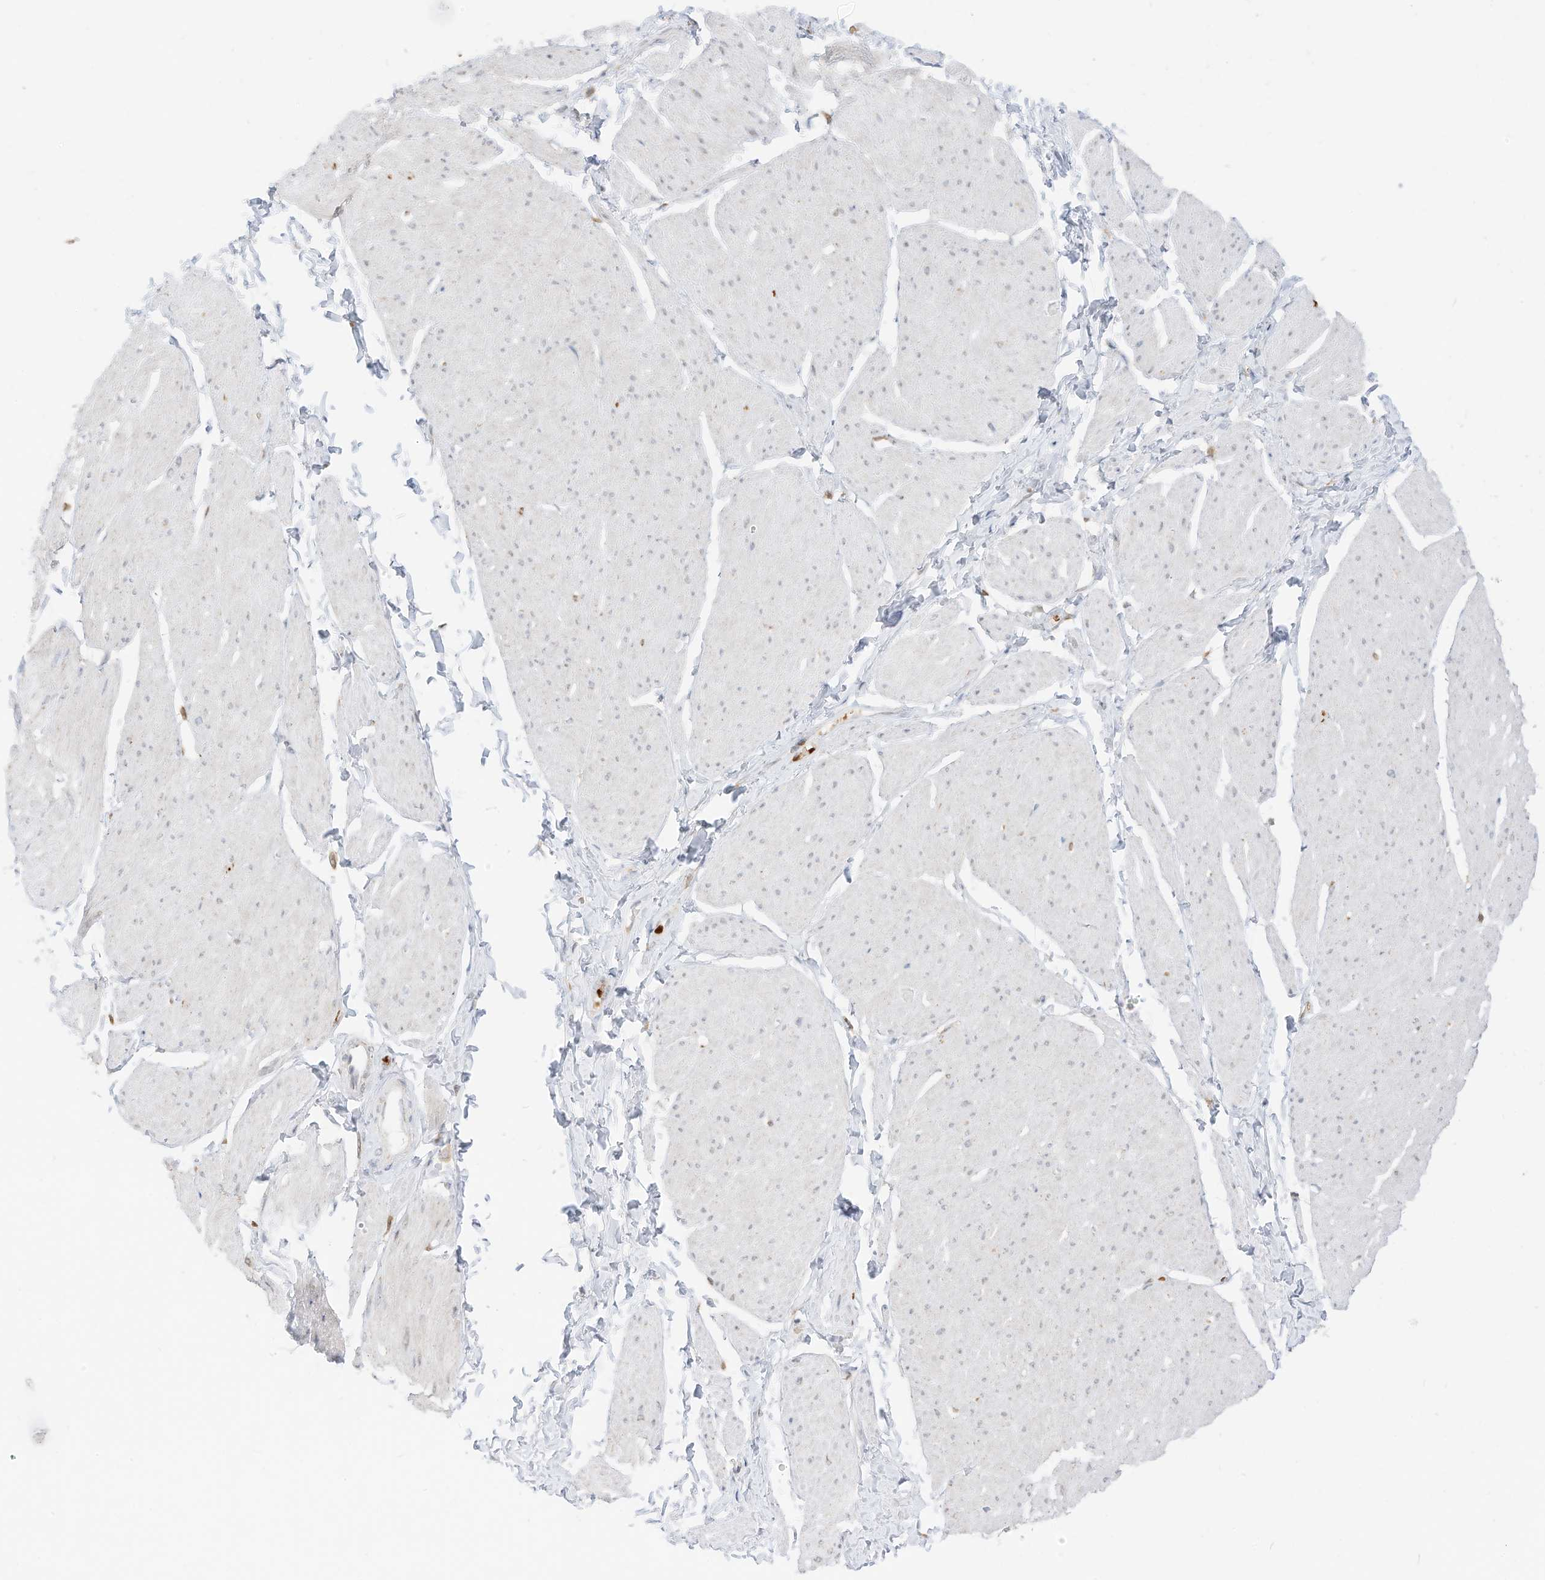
{"staining": {"intensity": "negative", "quantity": "none", "location": "none"}, "tissue": "smooth muscle", "cell_type": "Smooth muscle cells", "image_type": "normal", "snomed": [{"axis": "morphology", "description": "Urothelial carcinoma, High grade"}, {"axis": "topography", "description": "Urinary bladder"}], "caption": "Immunohistochemistry (IHC) image of unremarkable human smooth muscle stained for a protein (brown), which exhibits no positivity in smooth muscle cells.", "gene": "MTUS2", "patient": {"sex": "male", "age": 46}}